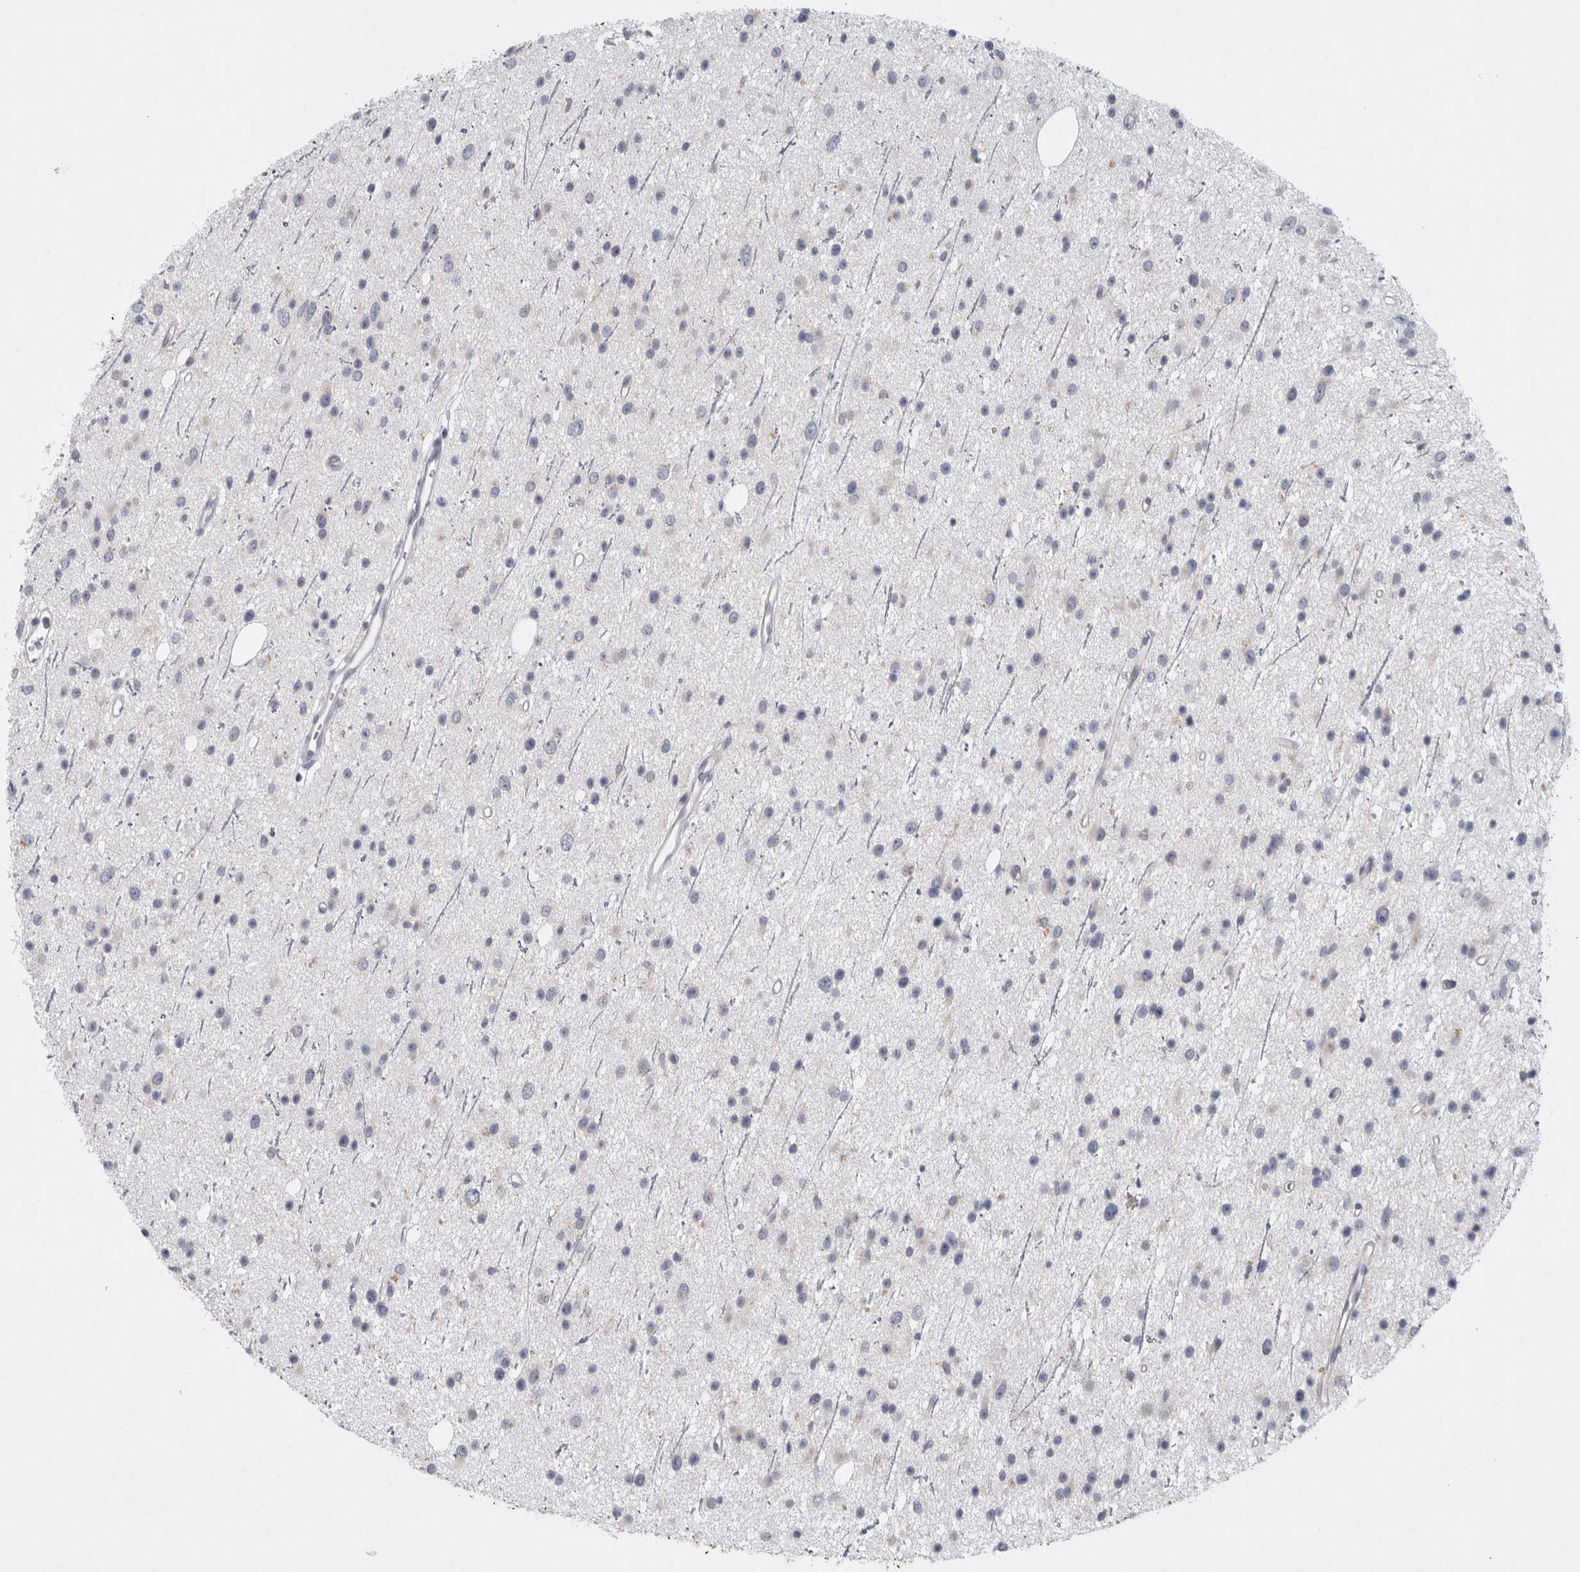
{"staining": {"intensity": "negative", "quantity": "none", "location": "none"}, "tissue": "glioma", "cell_type": "Tumor cells", "image_type": "cancer", "snomed": [{"axis": "morphology", "description": "Glioma, malignant, Low grade"}, {"axis": "topography", "description": "Cerebral cortex"}], "caption": "Immunohistochemistry (IHC) image of neoplastic tissue: human low-grade glioma (malignant) stained with DAB (3,3'-diaminobenzidine) exhibits no significant protein expression in tumor cells. (IHC, brightfield microscopy, high magnification).", "gene": "TMEM69", "patient": {"sex": "female", "age": 39}}